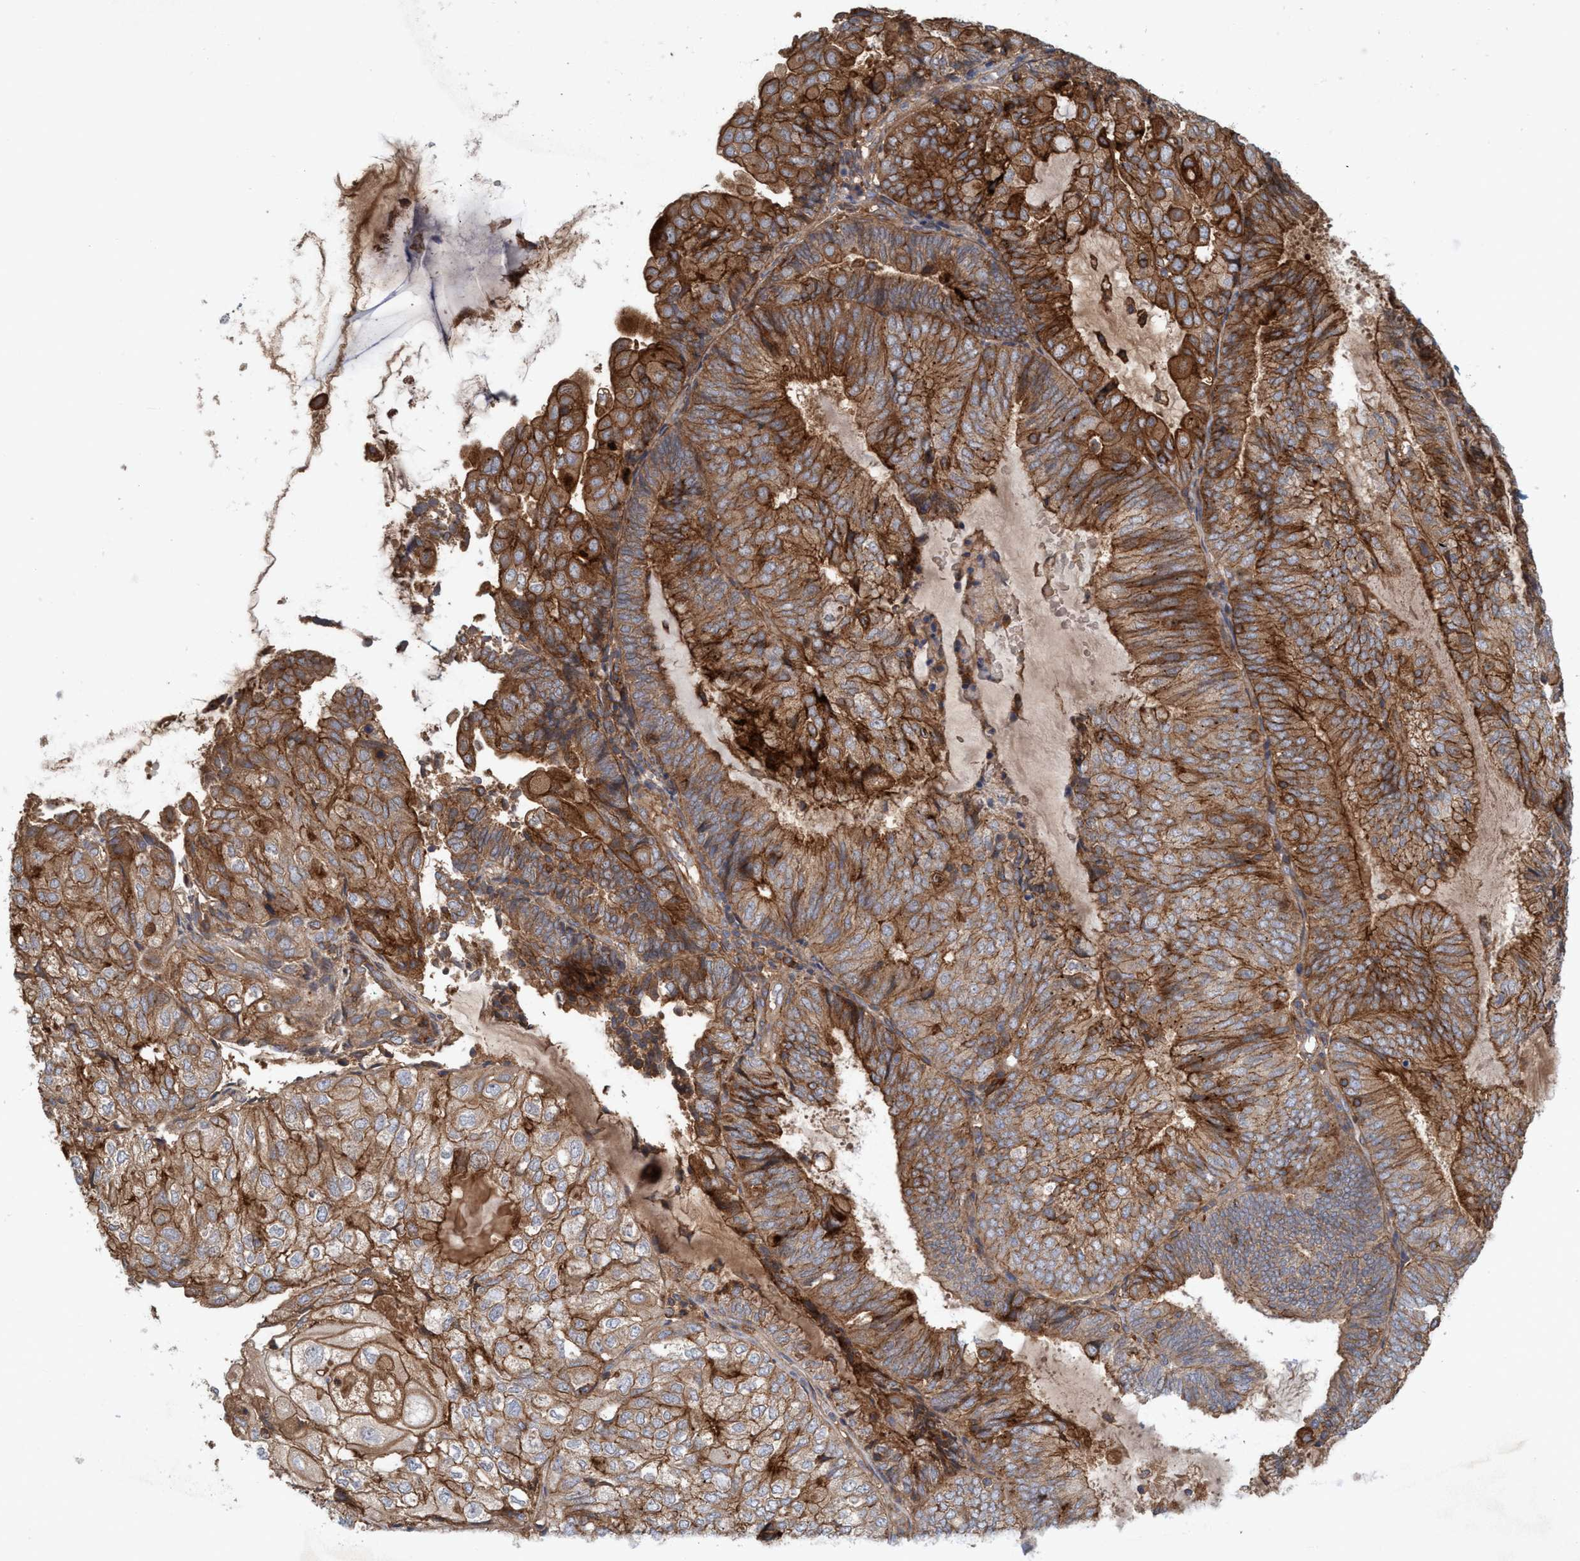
{"staining": {"intensity": "moderate", "quantity": ">75%", "location": "cytoplasmic/membranous"}, "tissue": "endometrial cancer", "cell_type": "Tumor cells", "image_type": "cancer", "snomed": [{"axis": "morphology", "description": "Adenocarcinoma, NOS"}, {"axis": "topography", "description": "Endometrium"}], "caption": "Endometrial cancer (adenocarcinoma) tissue reveals moderate cytoplasmic/membranous expression in approximately >75% of tumor cells, visualized by immunohistochemistry.", "gene": "SPECC1", "patient": {"sex": "female", "age": 81}}